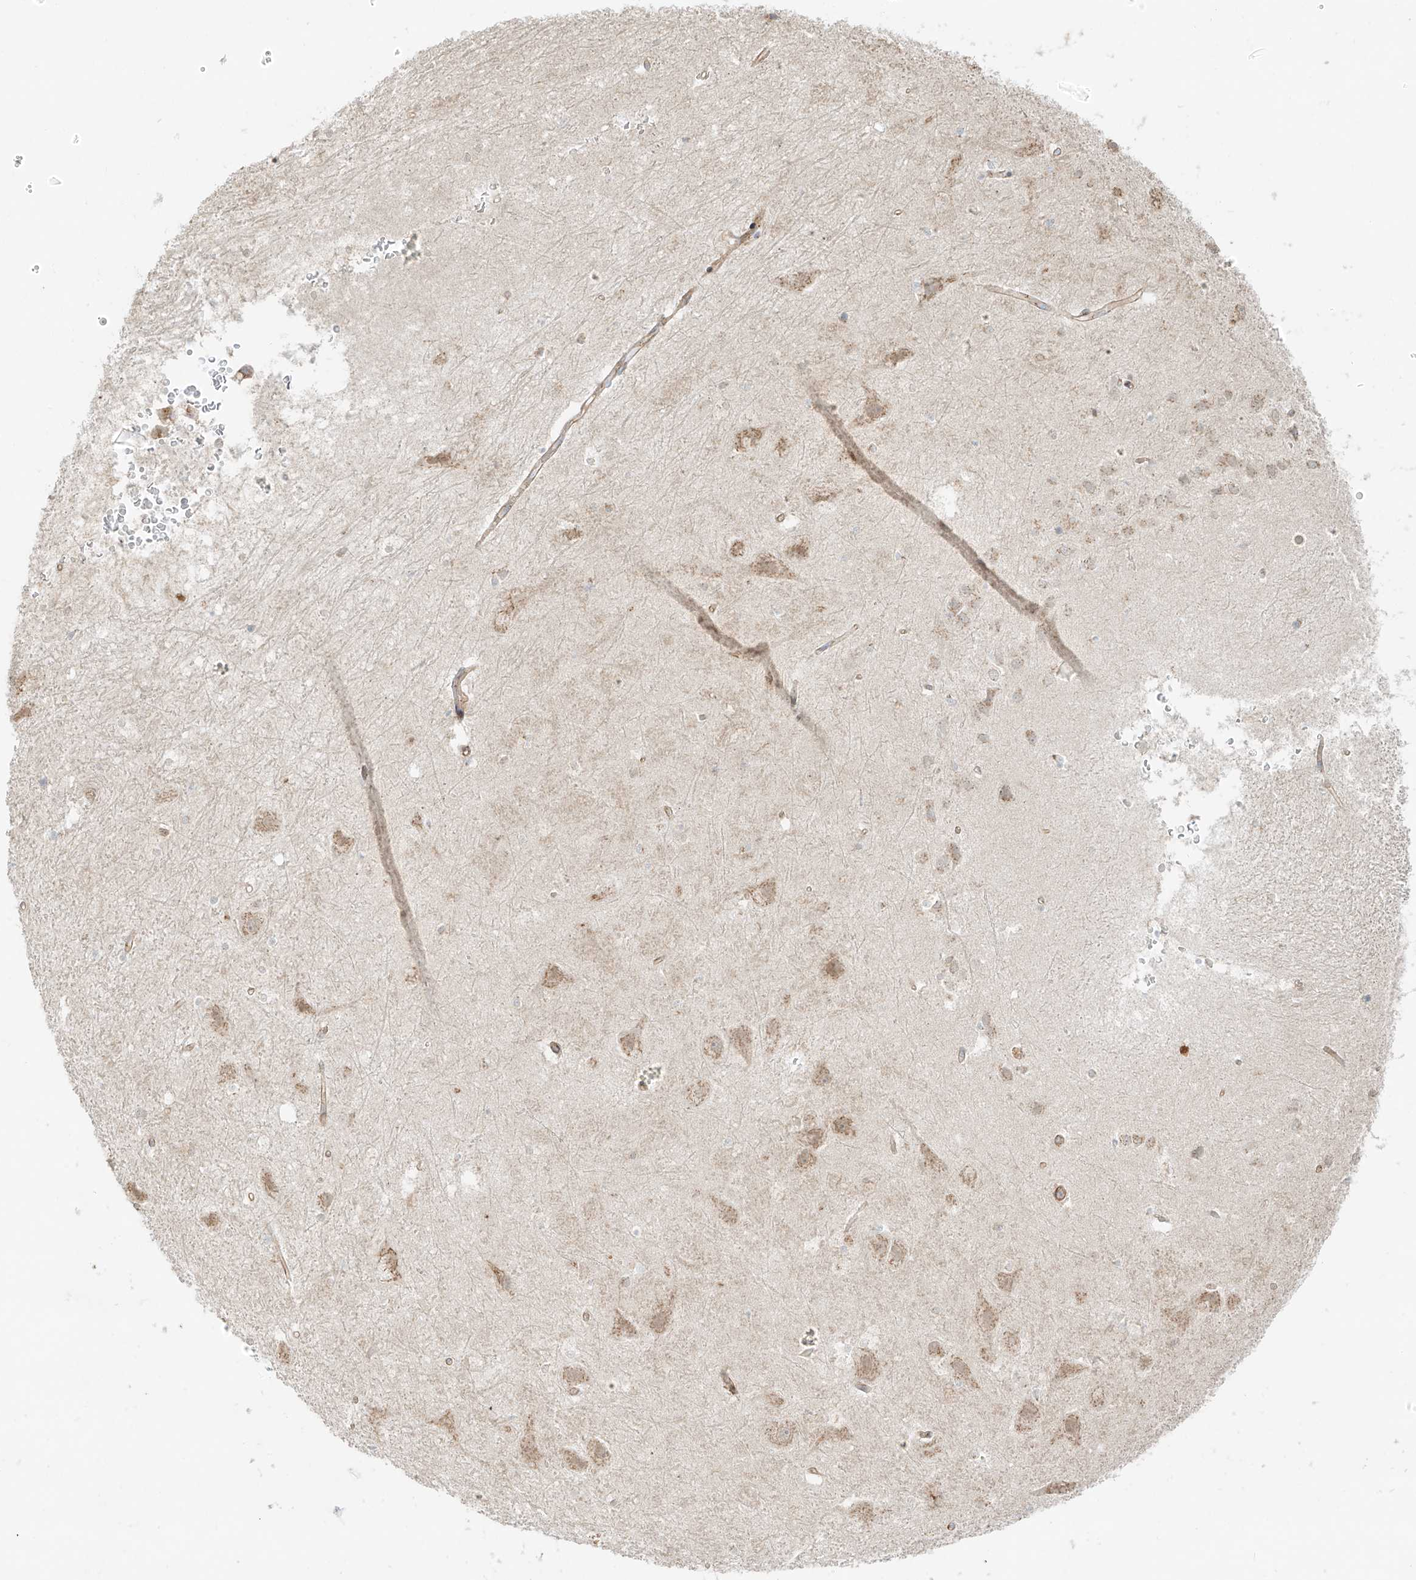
{"staining": {"intensity": "weak", "quantity": ">75%", "location": "cytoplasmic/membranous"}, "tissue": "hippocampus", "cell_type": "Glial cells", "image_type": "normal", "snomed": [{"axis": "morphology", "description": "Normal tissue, NOS"}, {"axis": "topography", "description": "Hippocampus"}], "caption": "Hippocampus stained with DAB immunohistochemistry (IHC) demonstrates low levels of weak cytoplasmic/membranous expression in approximately >75% of glial cells. Nuclei are stained in blue.", "gene": "ZNF287", "patient": {"sex": "female", "age": 52}}